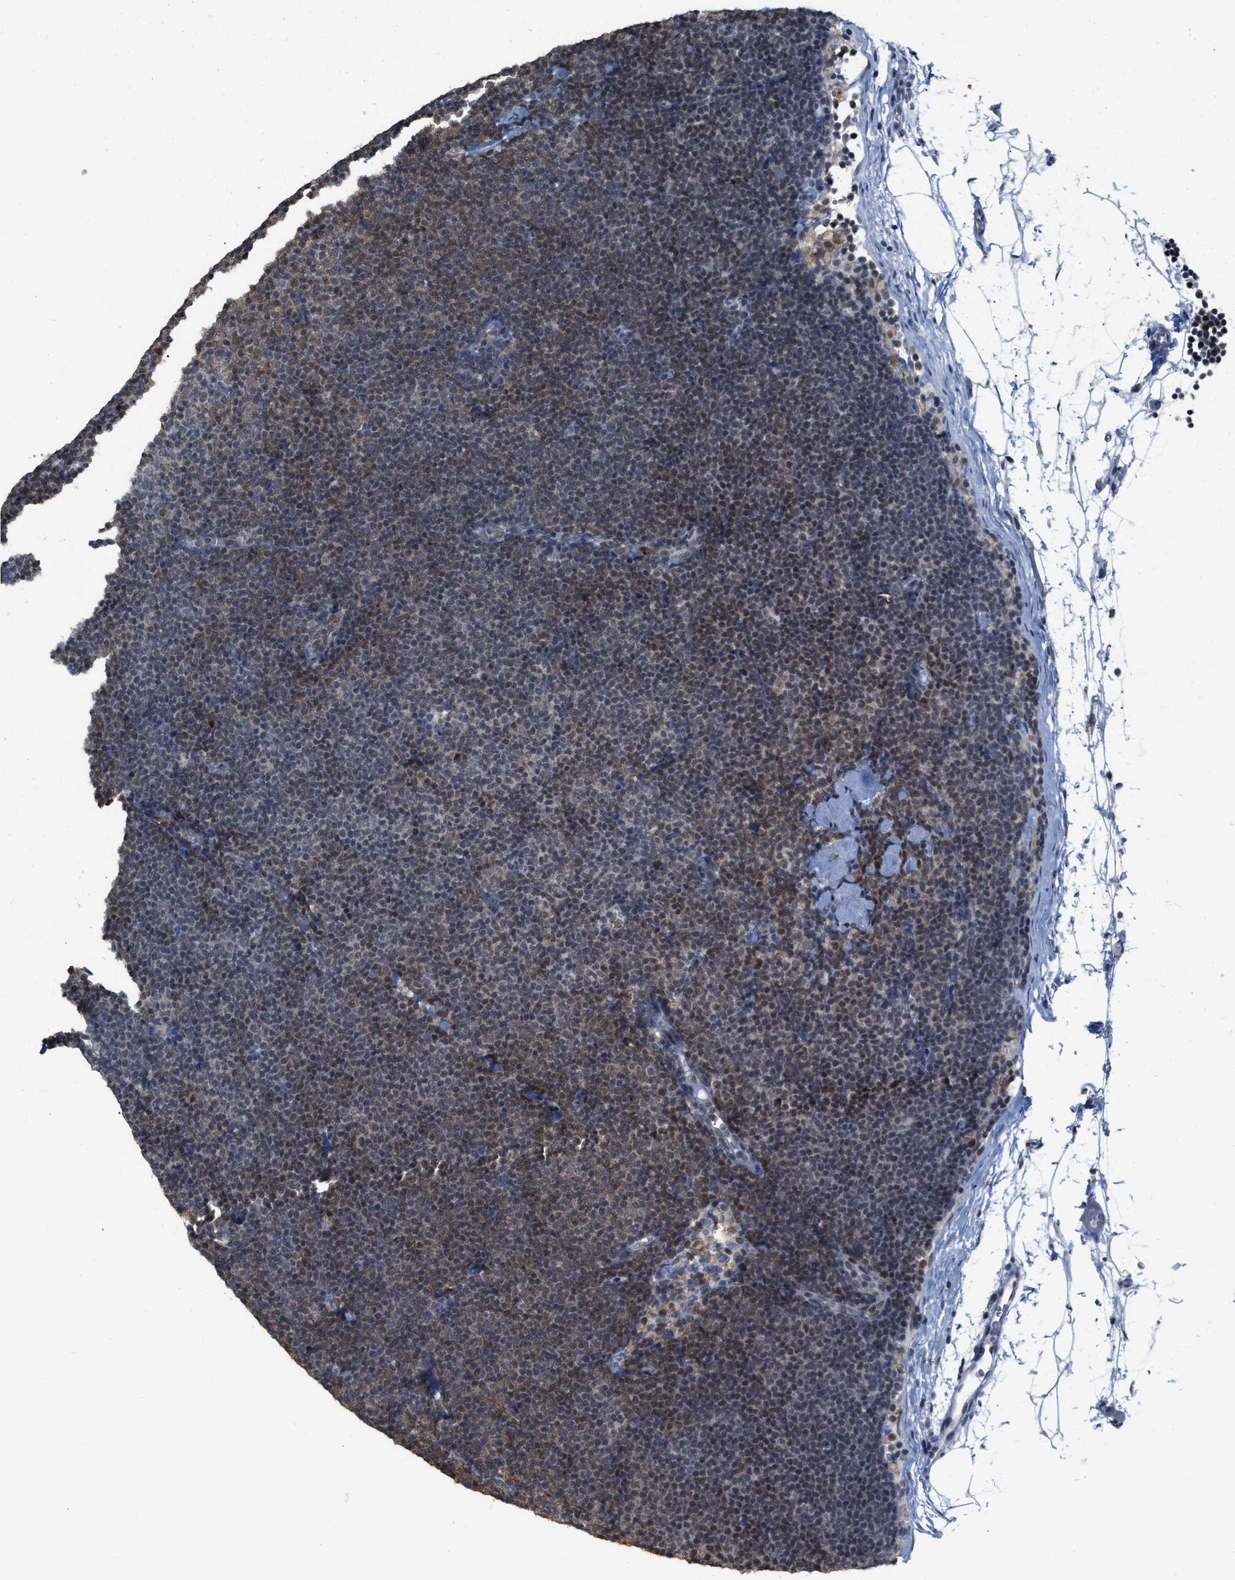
{"staining": {"intensity": "weak", "quantity": ">75%", "location": "cytoplasmic/membranous"}, "tissue": "lymphoma", "cell_type": "Tumor cells", "image_type": "cancer", "snomed": [{"axis": "morphology", "description": "Malignant lymphoma, non-Hodgkin's type, Low grade"}, {"axis": "topography", "description": "Lymph node"}], "caption": "Human malignant lymphoma, non-Hodgkin's type (low-grade) stained with a brown dye reveals weak cytoplasmic/membranous positive staining in about >75% of tumor cells.", "gene": "BAIAP2L1", "patient": {"sex": "female", "age": 53}}